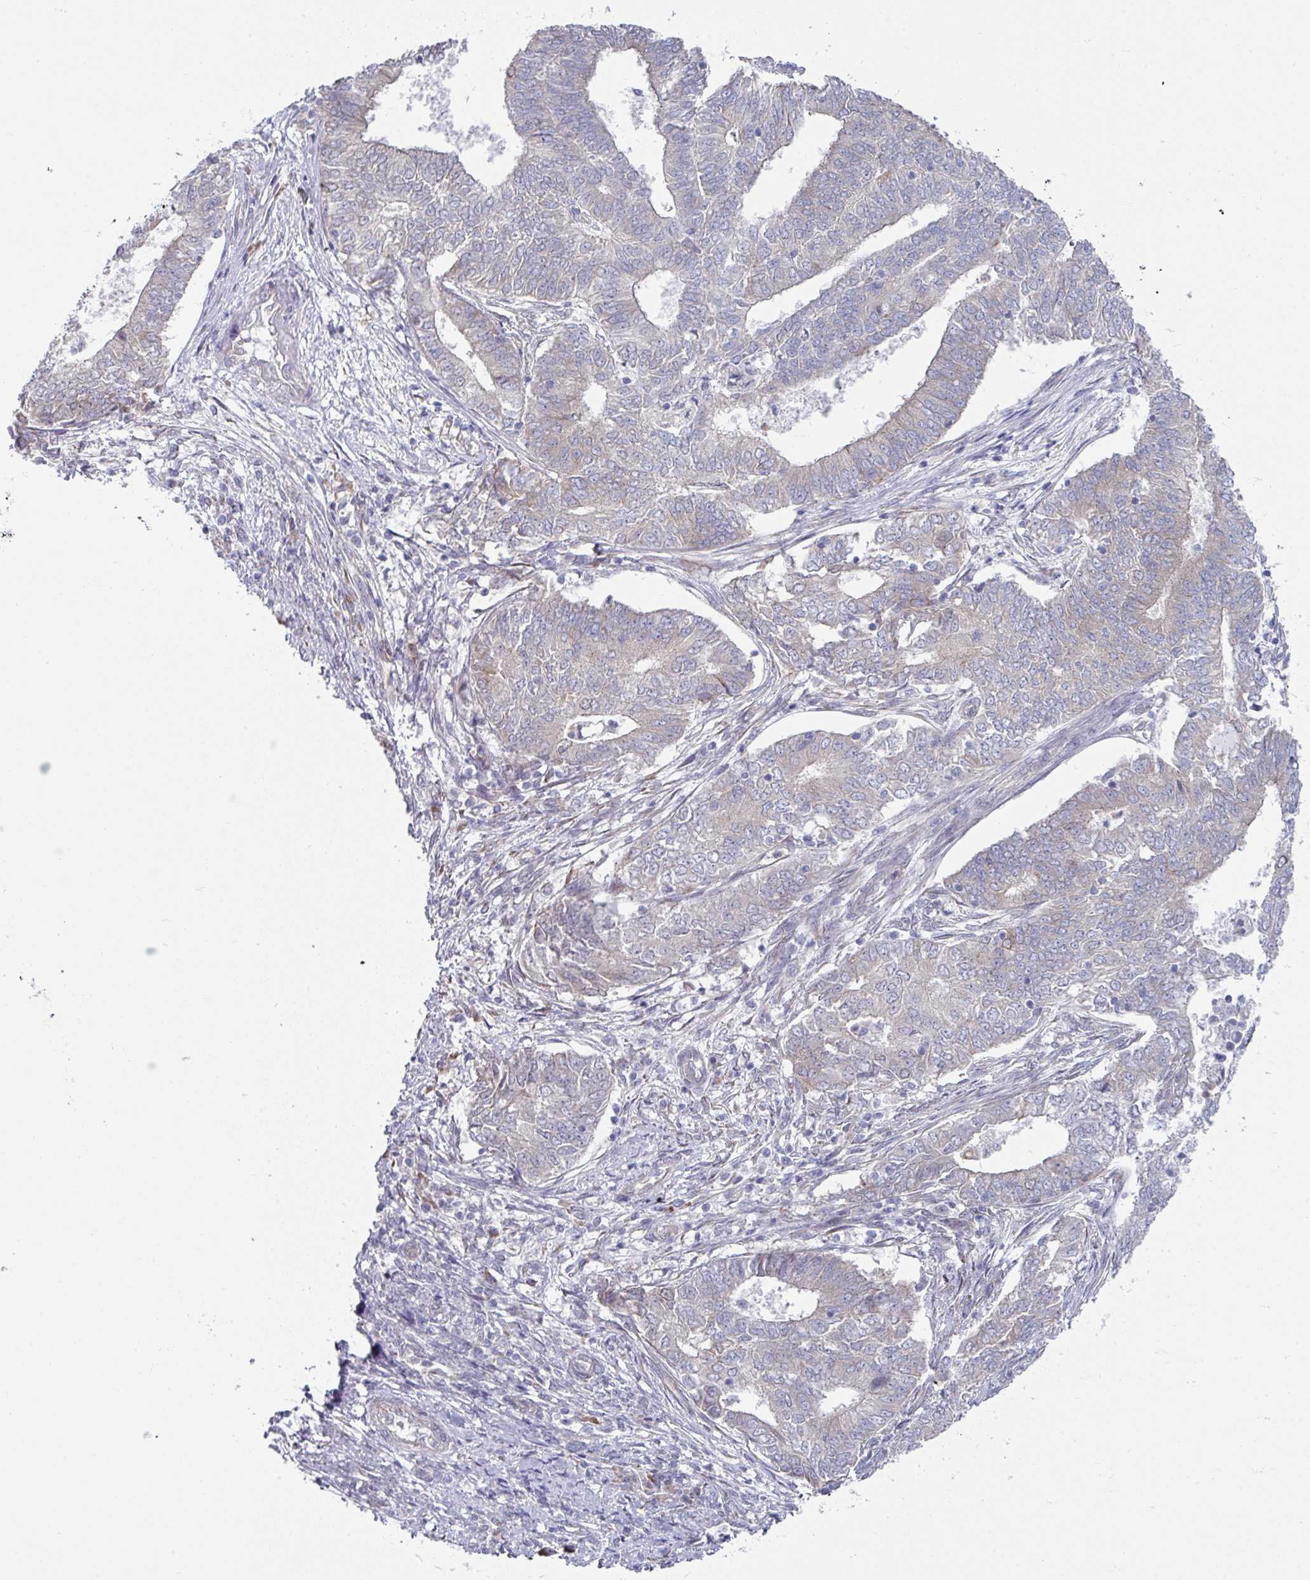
{"staining": {"intensity": "negative", "quantity": "none", "location": "none"}, "tissue": "endometrial cancer", "cell_type": "Tumor cells", "image_type": "cancer", "snomed": [{"axis": "morphology", "description": "Adenocarcinoma, NOS"}, {"axis": "topography", "description": "Endometrium"}], "caption": "Immunohistochemical staining of endometrial adenocarcinoma reveals no significant staining in tumor cells.", "gene": "TMED5", "patient": {"sex": "female", "age": 62}}